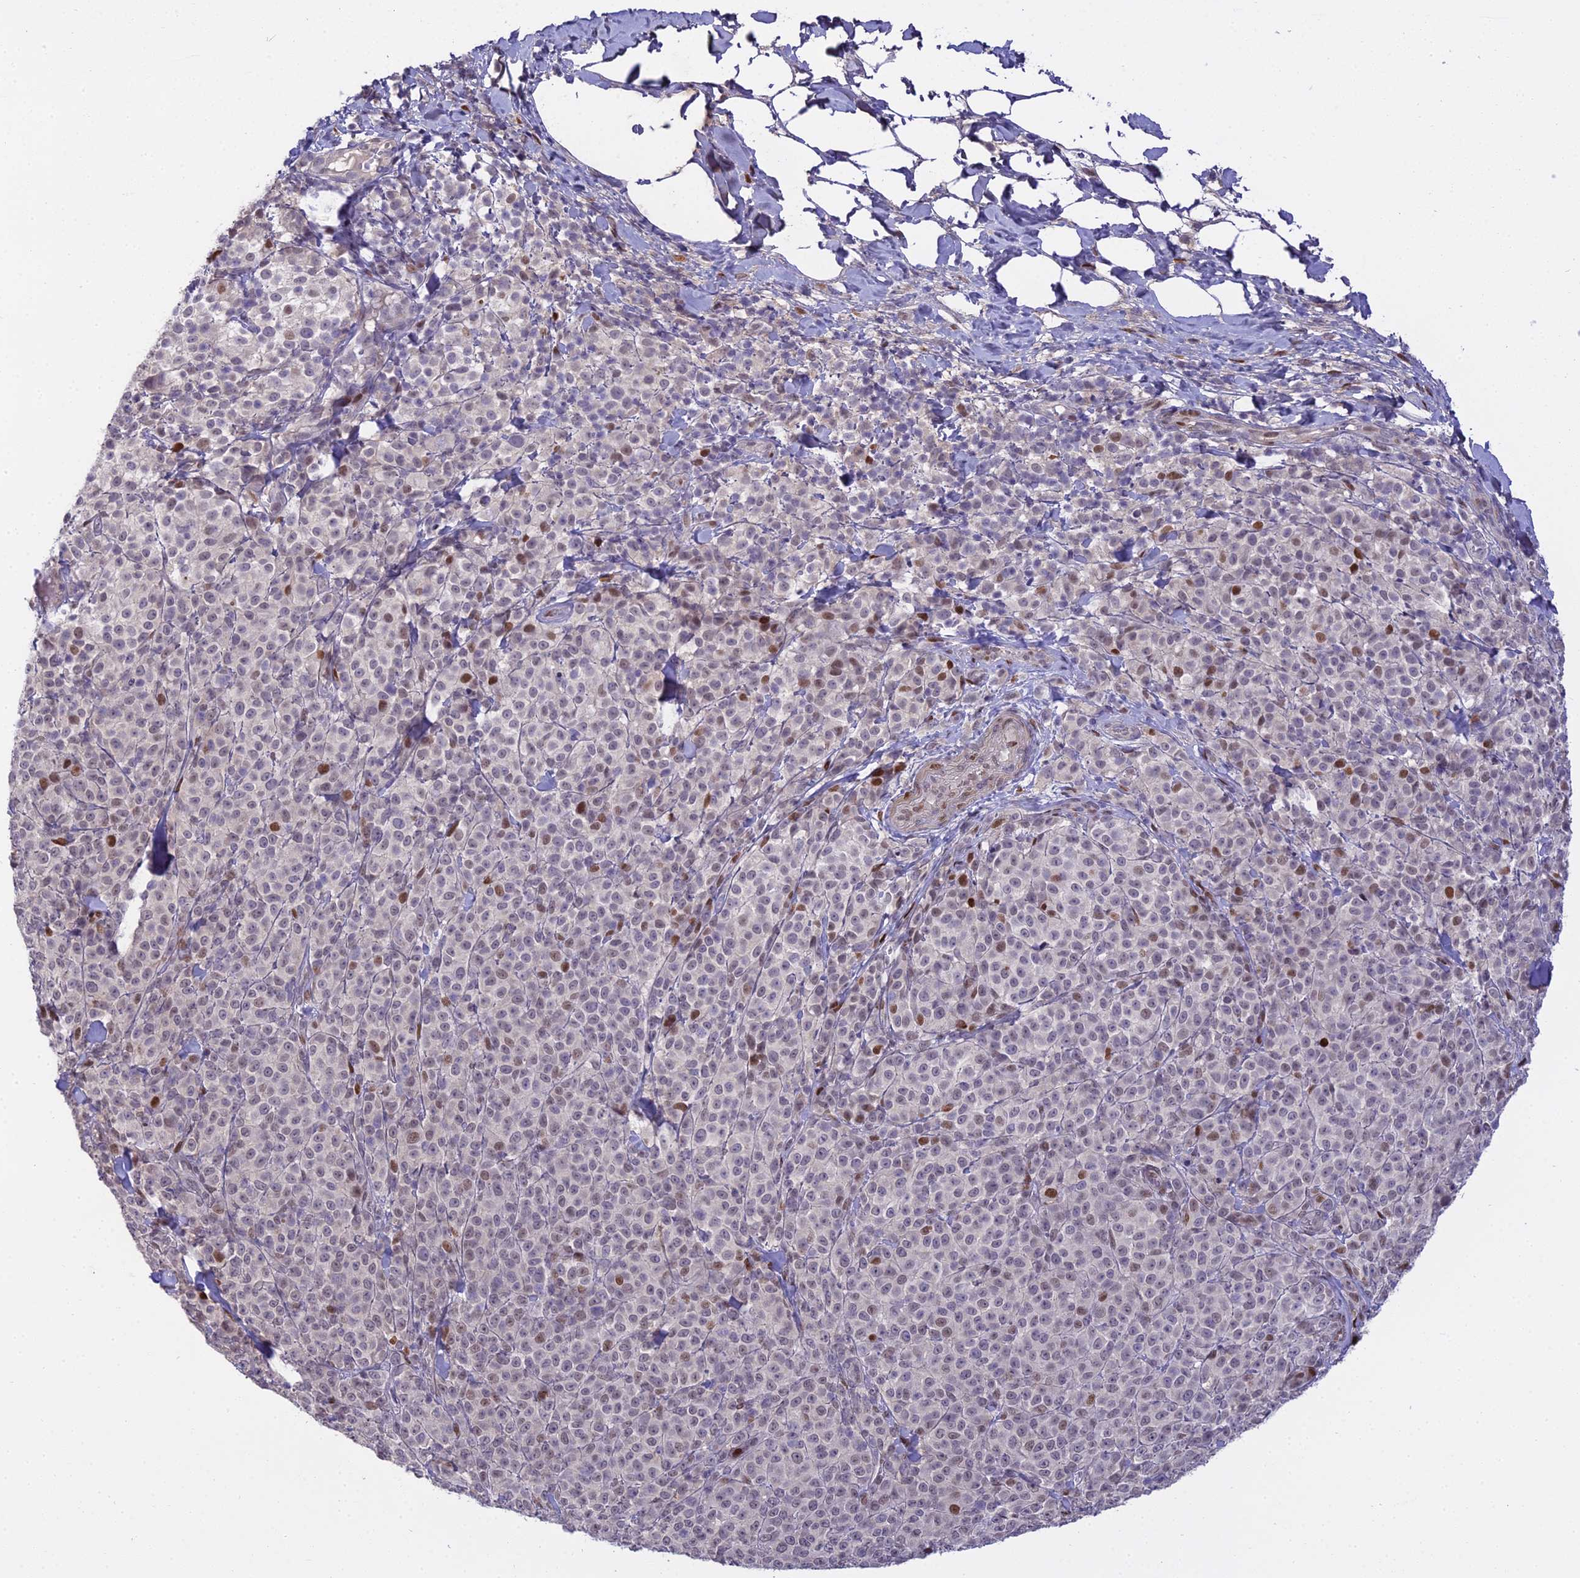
{"staining": {"intensity": "moderate", "quantity": "<25%", "location": "nuclear"}, "tissue": "melanoma", "cell_type": "Tumor cells", "image_type": "cancer", "snomed": [{"axis": "morphology", "description": "Normal tissue, NOS"}, {"axis": "morphology", "description": "Malignant melanoma, NOS"}, {"axis": "topography", "description": "Skin"}], "caption": "Immunohistochemical staining of human melanoma reveals moderate nuclear protein positivity in approximately <25% of tumor cells.", "gene": "ZNF707", "patient": {"sex": "female", "age": 34}}